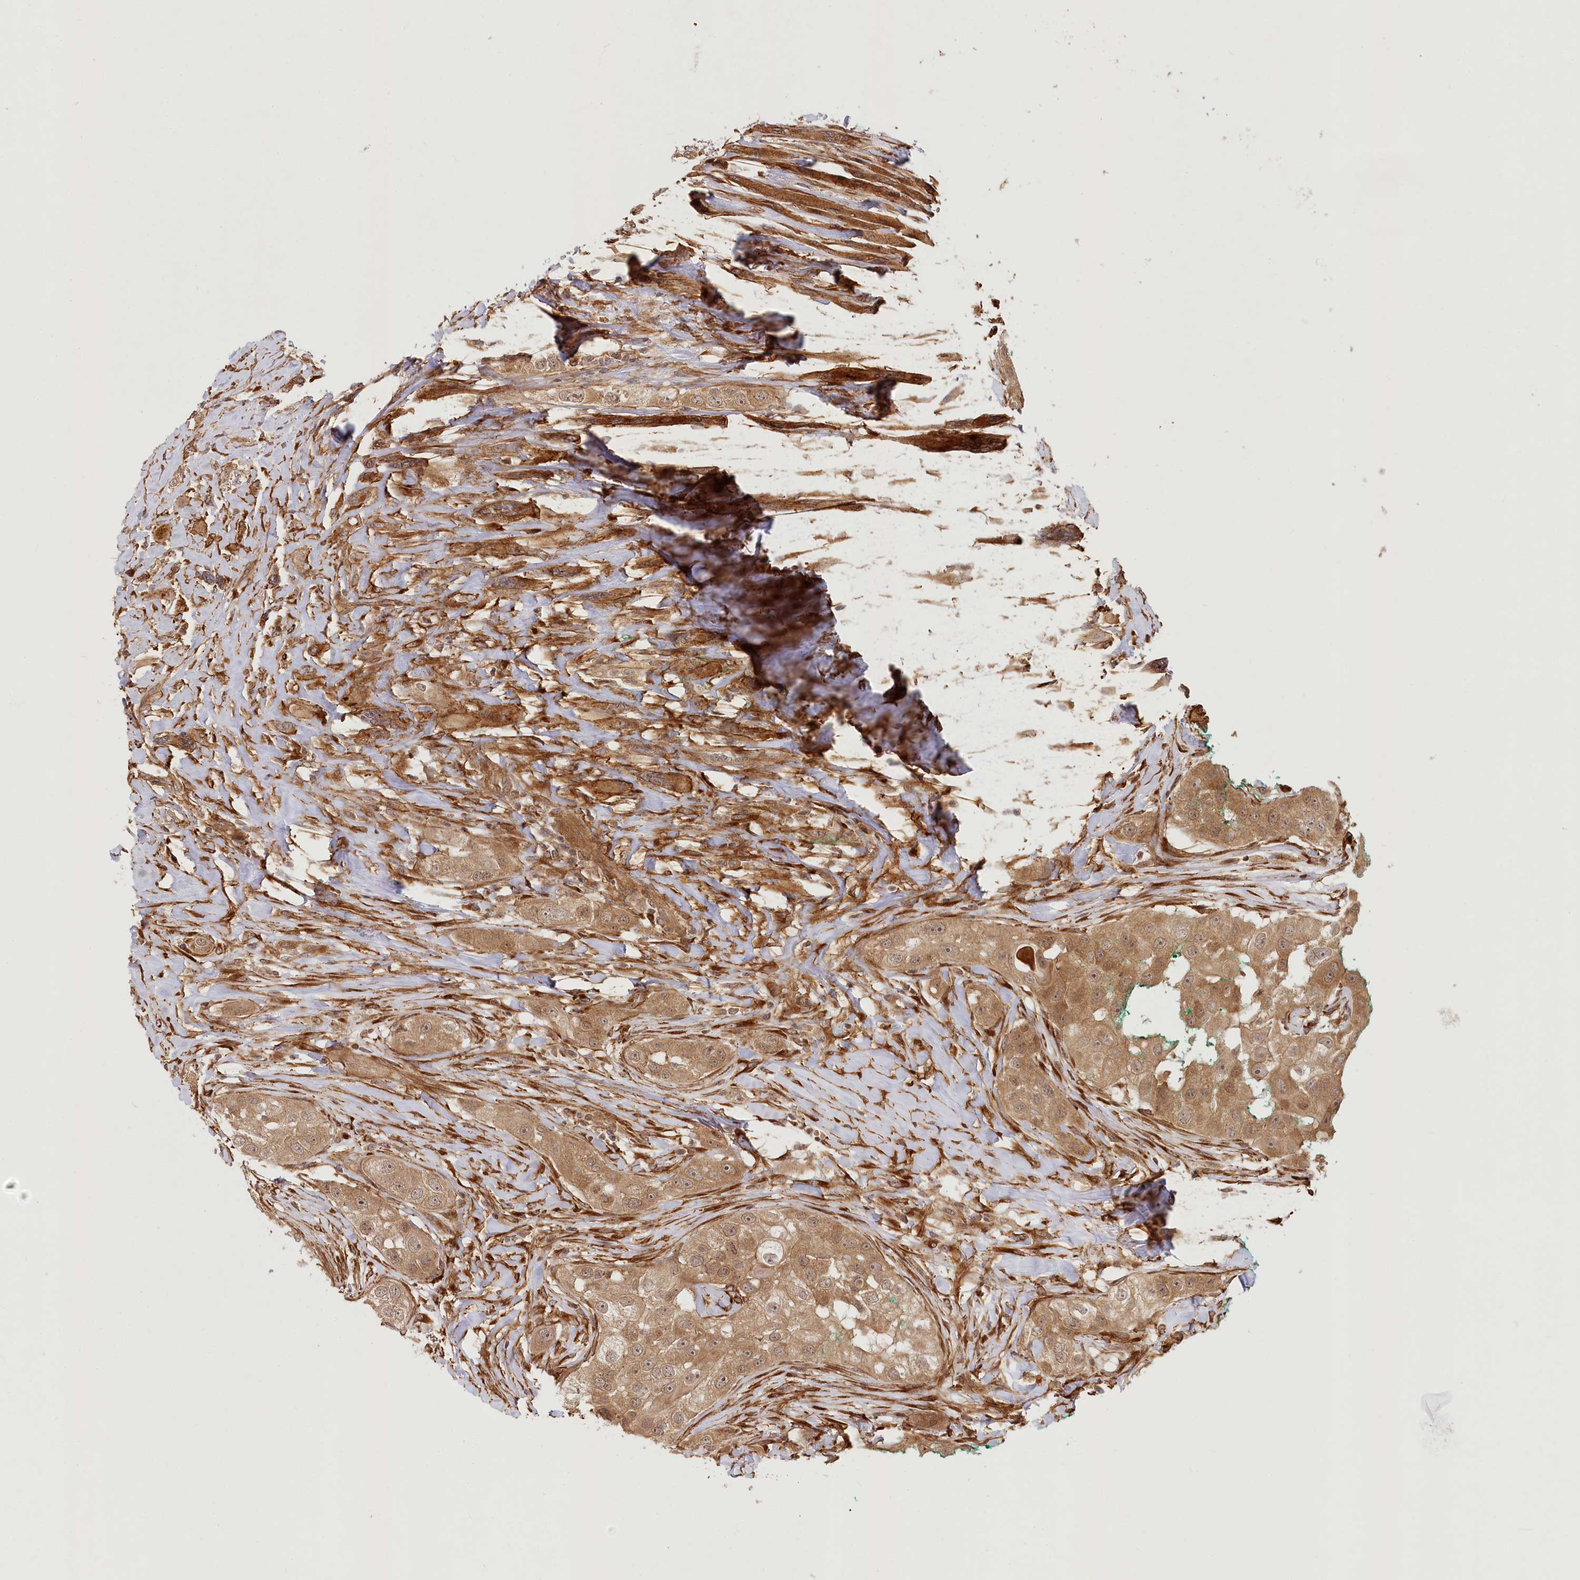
{"staining": {"intensity": "moderate", "quantity": ">75%", "location": "cytoplasmic/membranous,nuclear"}, "tissue": "head and neck cancer", "cell_type": "Tumor cells", "image_type": "cancer", "snomed": [{"axis": "morphology", "description": "Normal tissue, NOS"}, {"axis": "morphology", "description": "Squamous cell carcinoma, NOS"}, {"axis": "topography", "description": "Skeletal muscle"}, {"axis": "topography", "description": "Head-Neck"}], "caption": "This is a micrograph of immunohistochemistry (IHC) staining of head and neck cancer, which shows moderate staining in the cytoplasmic/membranous and nuclear of tumor cells.", "gene": "CEP70", "patient": {"sex": "male", "age": 51}}